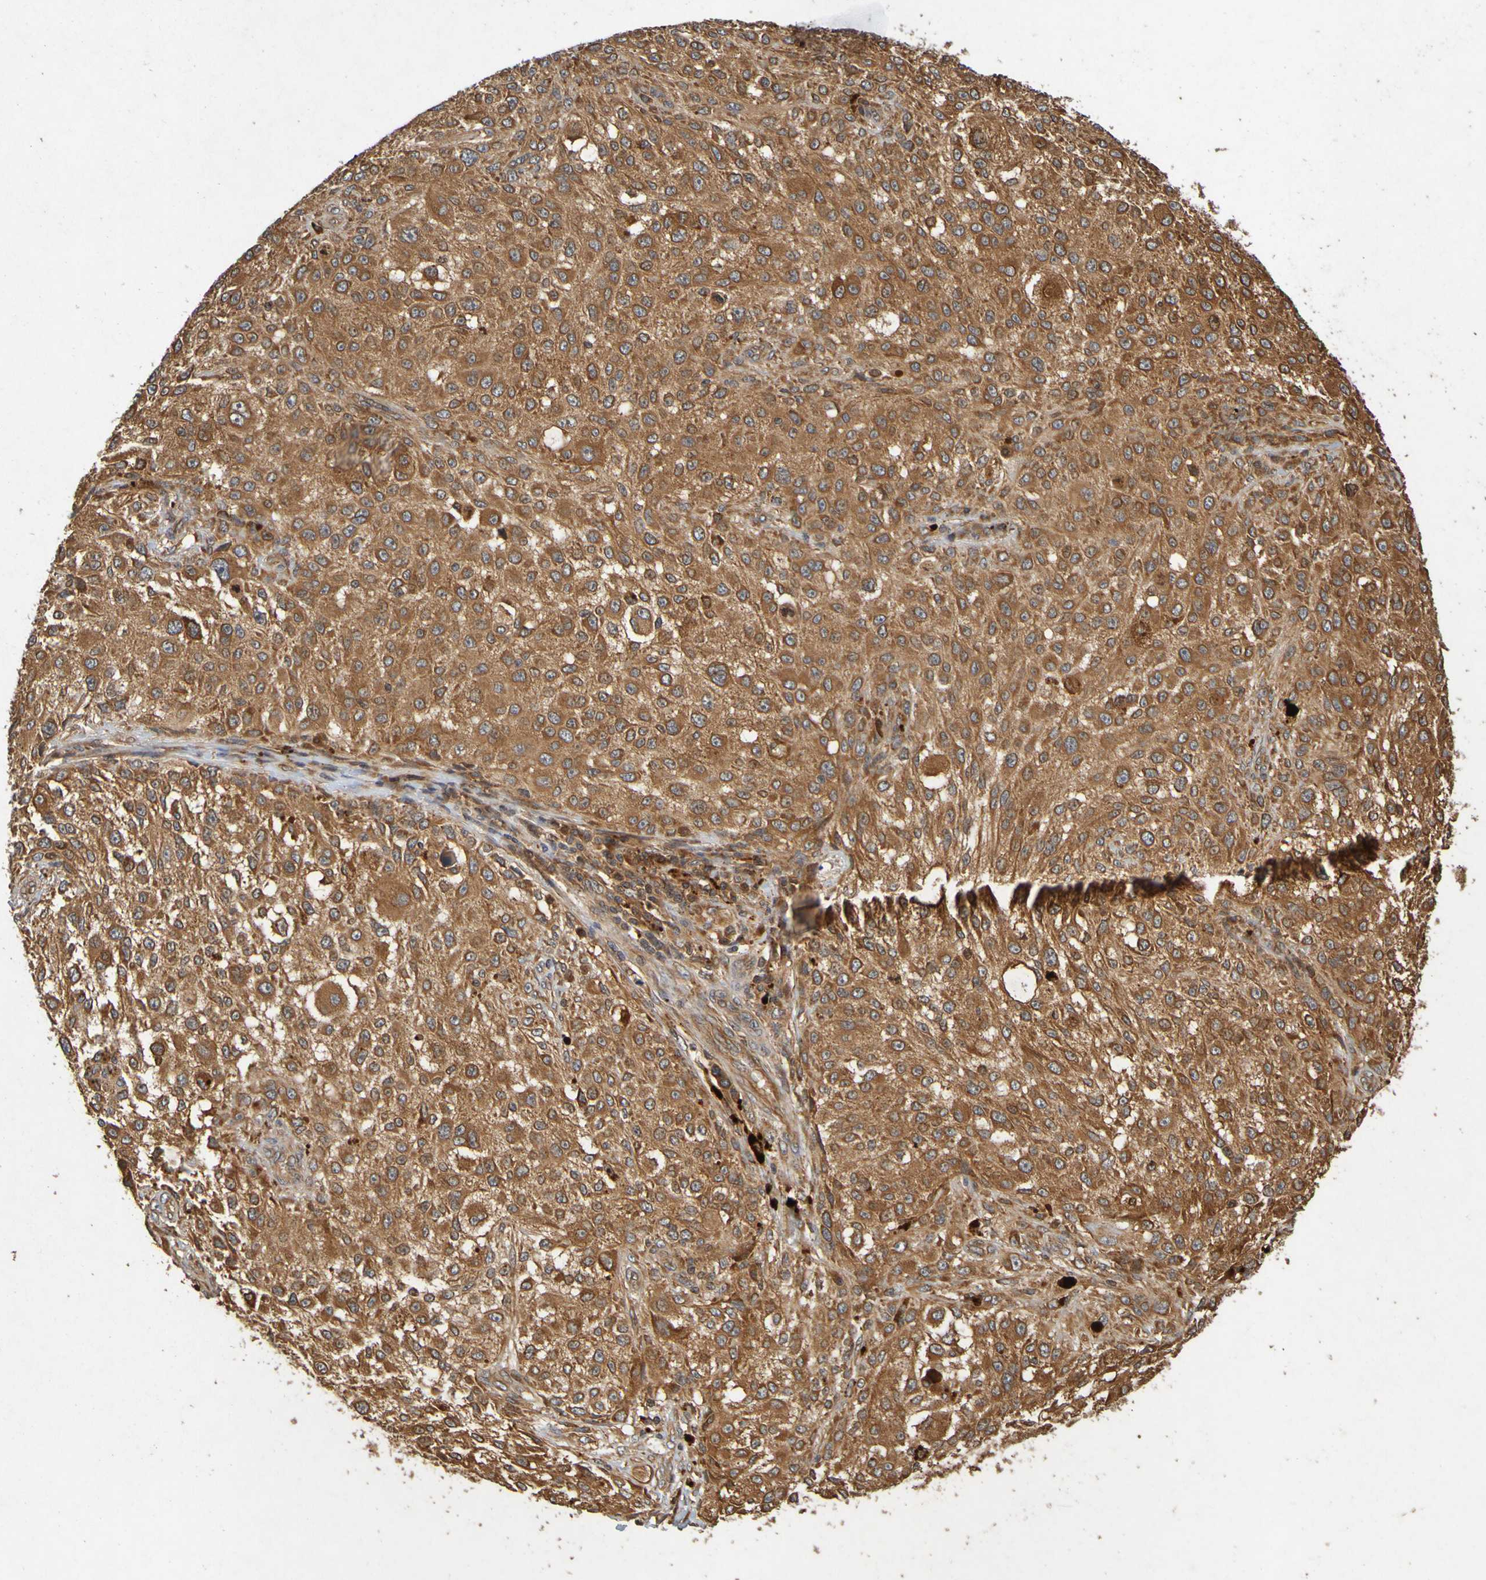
{"staining": {"intensity": "strong", "quantity": ">75%", "location": "cytoplasmic/membranous"}, "tissue": "melanoma", "cell_type": "Tumor cells", "image_type": "cancer", "snomed": [{"axis": "morphology", "description": "Necrosis, NOS"}, {"axis": "morphology", "description": "Malignant melanoma, NOS"}, {"axis": "topography", "description": "Skin"}], "caption": "Malignant melanoma stained with immunohistochemistry shows strong cytoplasmic/membranous staining in approximately >75% of tumor cells.", "gene": "OCRL", "patient": {"sex": "female", "age": 87}}